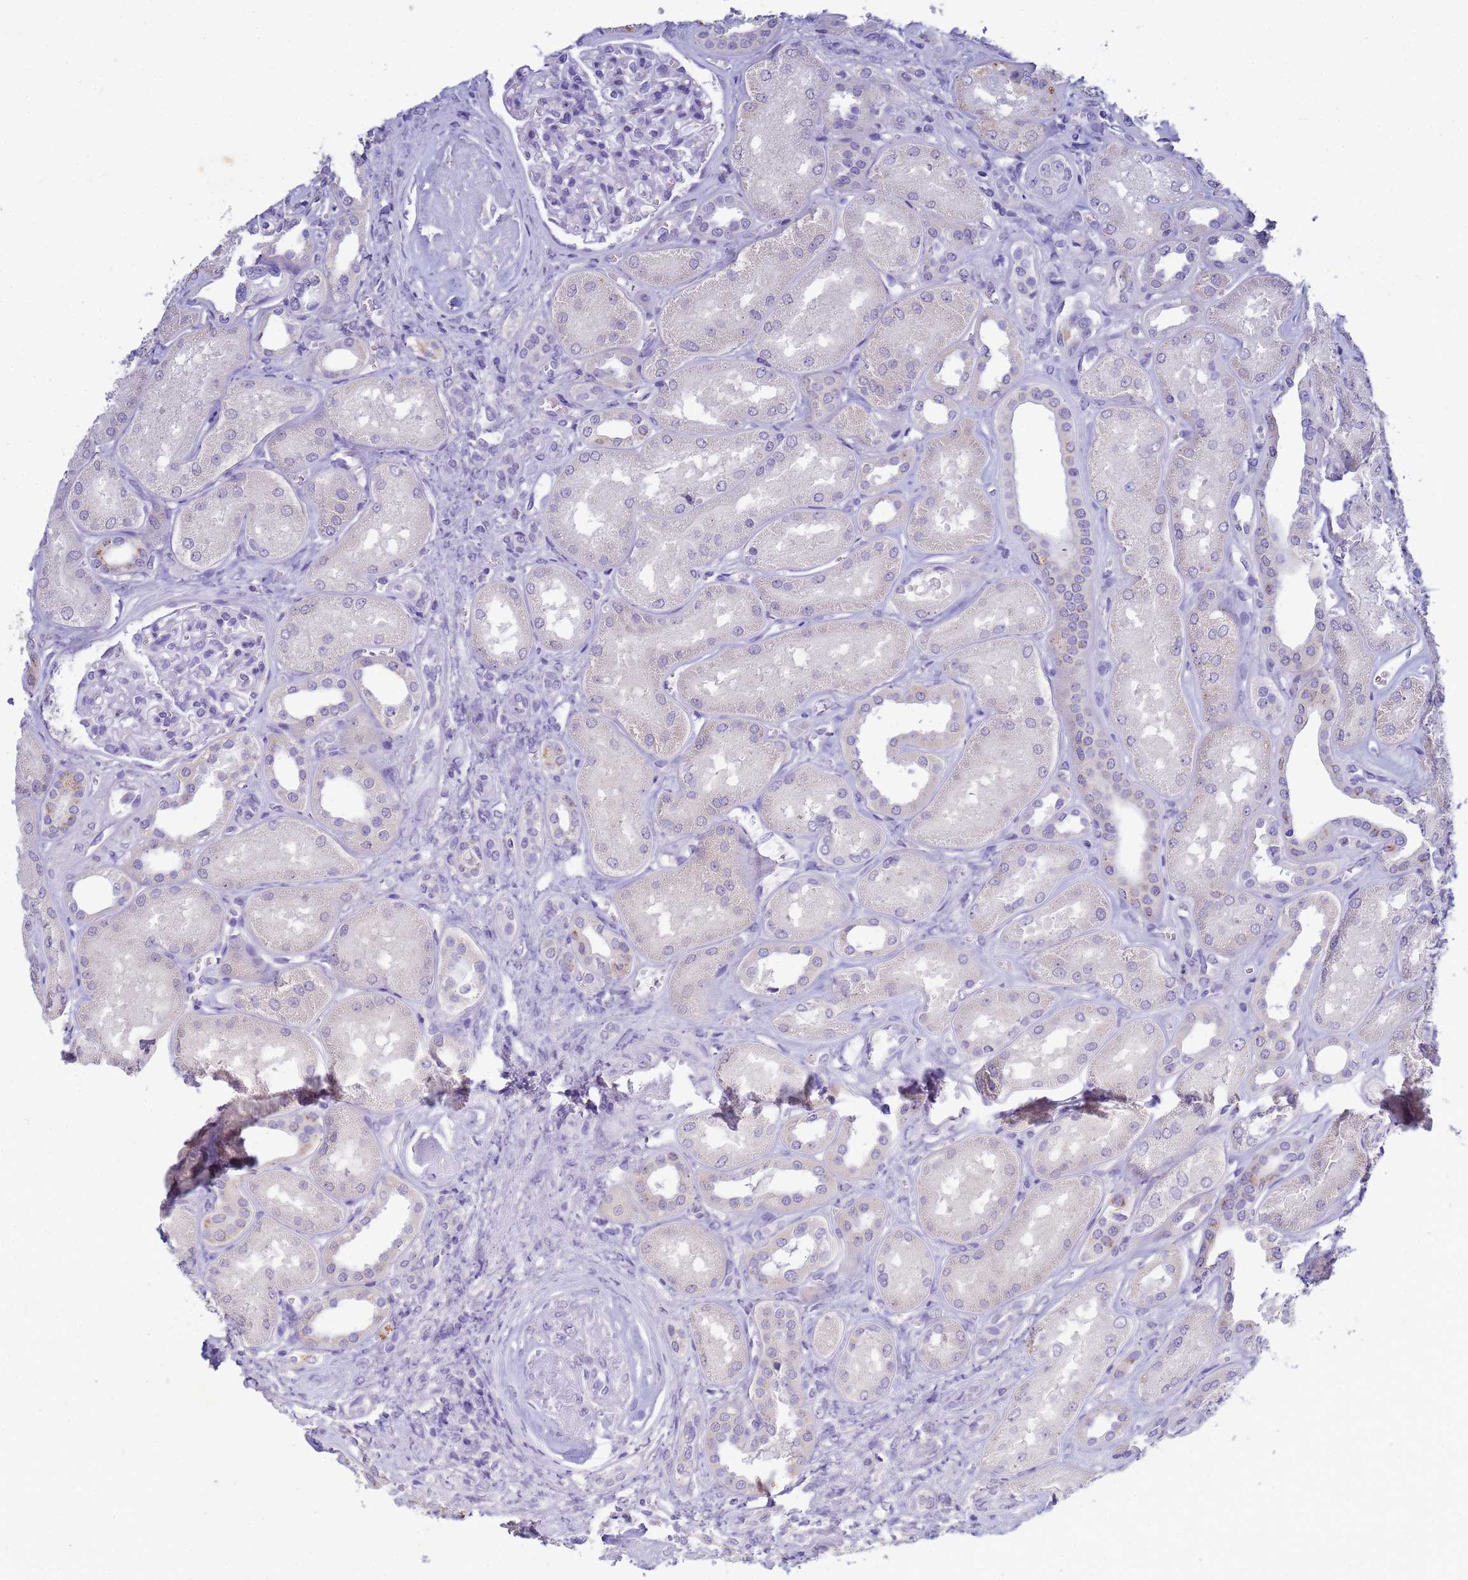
{"staining": {"intensity": "negative", "quantity": "none", "location": "none"}, "tissue": "kidney", "cell_type": "Cells in glomeruli", "image_type": "normal", "snomed": [{"axis": "morphology", "description": "Normal tissue, NOS"}, {"axis": "morphology", "description": "Adenocarcinoma, NOS"}, {"axis": "topography", "description": "Kidney"}], "caption": "The immunohistochemistry image has no significant staining in cells in glomeruli of kidney. The staining was performed using DAB to visualize the protein expression in brown, while the nuclei were stained in blue with hematoxylin (Magnification: 20x).", "gene": "B3GNT8", "patient": {"sex": "female", "age": 68}}